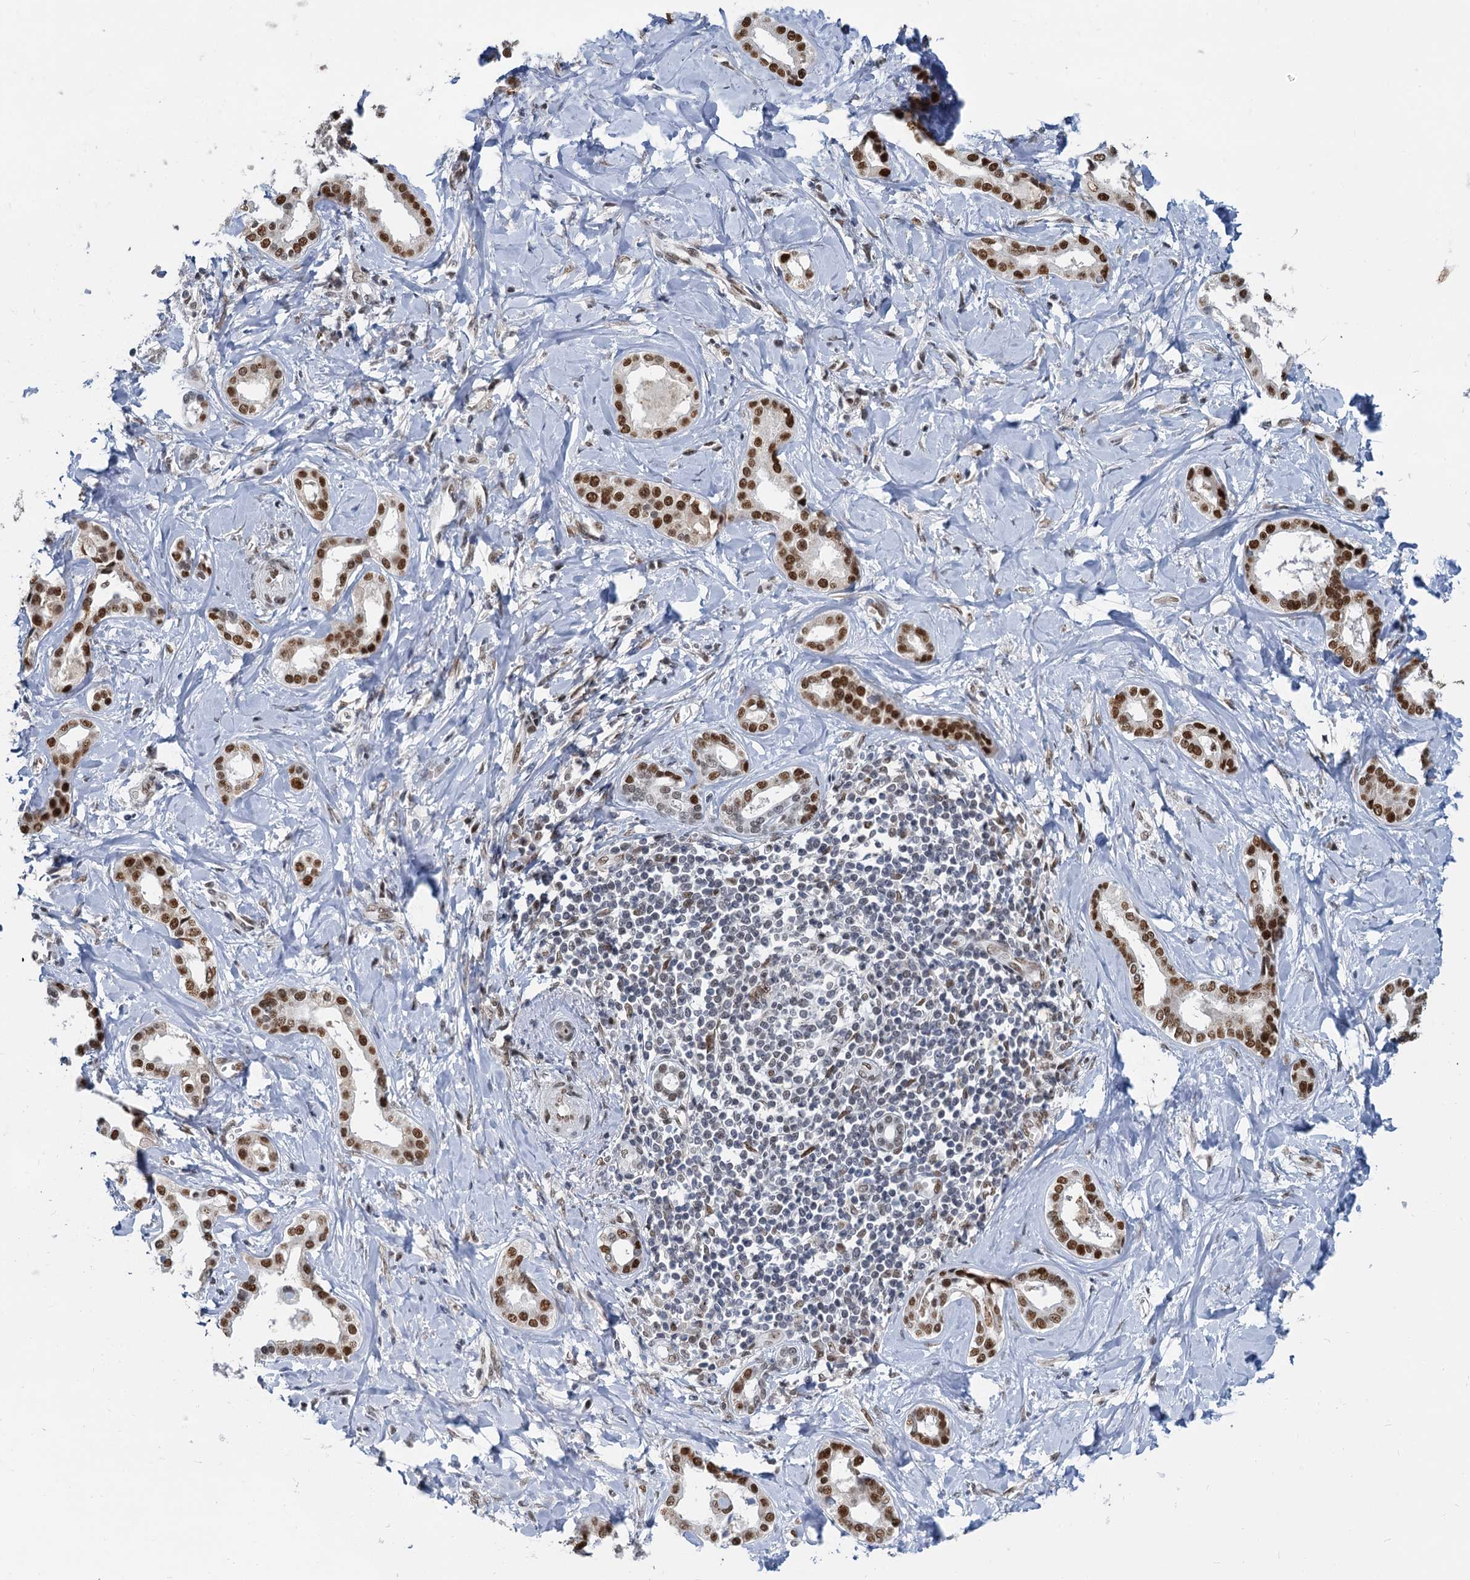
{"staining": {"intensity": "strong", "quantity": ">75%", "location": "nuclear"}, "tissue": "liver cancer", "cell_type": "Tumor cells", "image_type": "cancer", "snomed": [{"axis": "morphology", "description": "Cholangiocarcinoma"}, {"axis": "topography", "description": "Liver"}], "caption": "The histopathology image displays immunohistochemical staining of liver cholangiocarcinoma. There is strong nuclear expression is seen in approximately >75% of tumor cells. (DAB IHC, brown staining for protein, blue staining for nuclei).", "gene": "RPRD1A", "patient": {"sex": "female", "age": 77}}